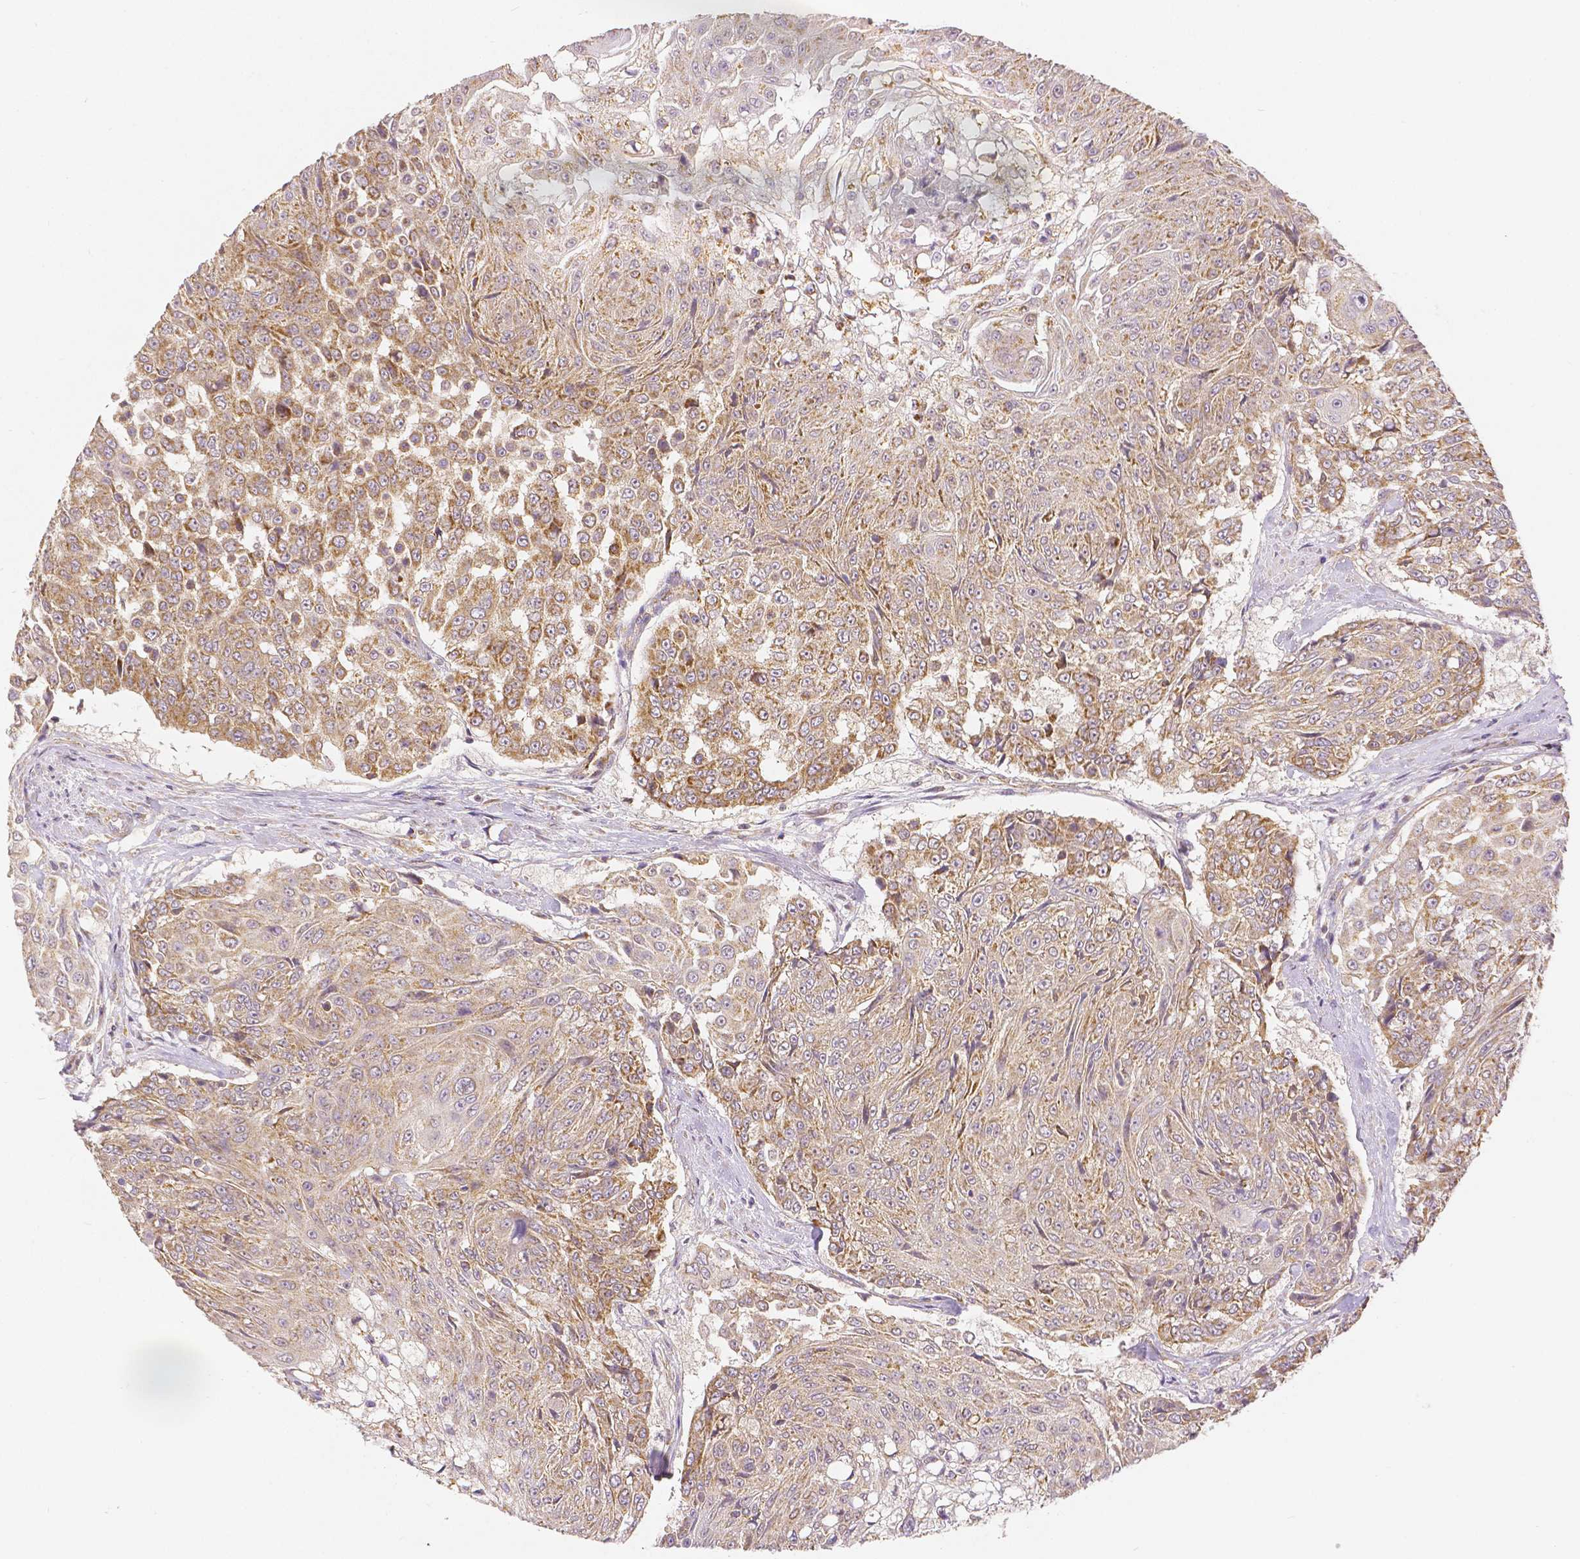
{"staining": {"intensity": "moderate", "quantity": "<25%", "location": "cytoplasmic/membranous"}, "tissue": "urothelial cancer", "cell_type": "Tumor cells", "image_type": "cancer", "snomed": [{"axis": "morphology", "description": "Urothelial carcinoma, High grade"}, {"axis": "topography", "description": "Urinary bladder"}], "caption": "Human urothelial cancer stained for a protein (brown) demonstrates moderate cytoplasmic/membranous positive positivity in approximately <25% of tumor cells.", "gene": "RHOT1", "patient": {"sex": "female", "age": 63}}